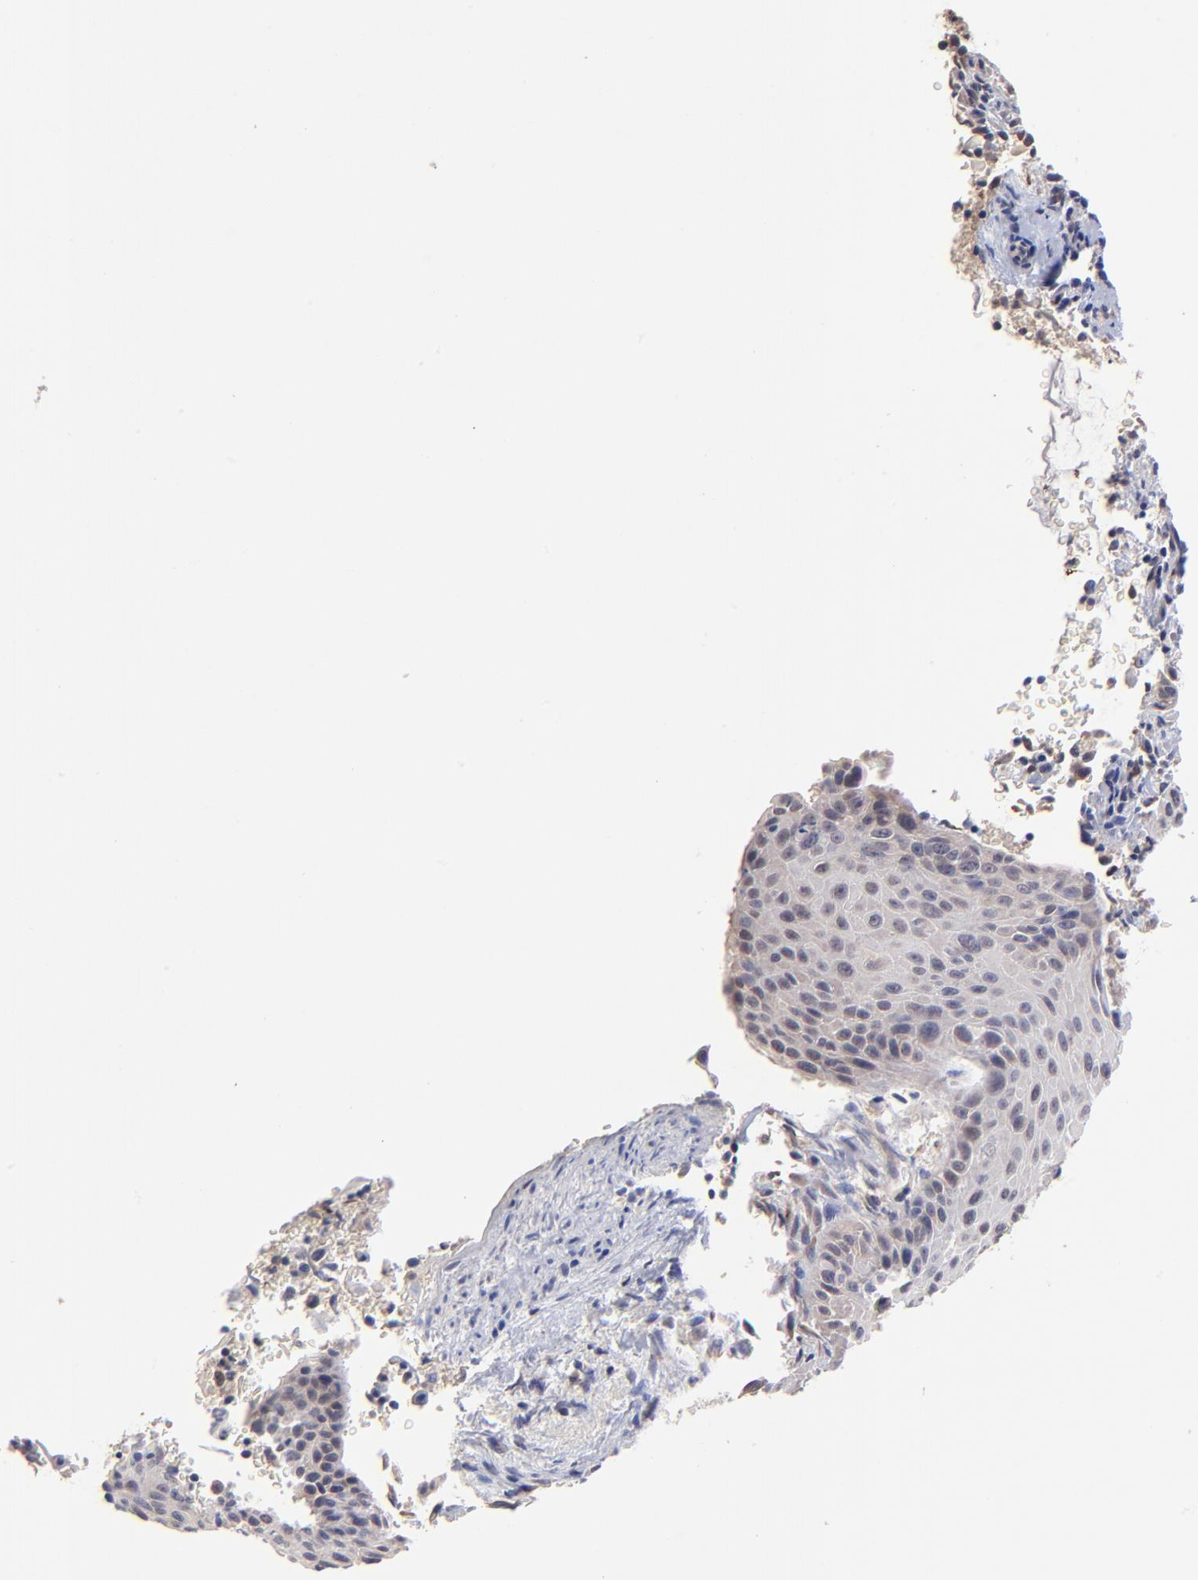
{"staining": {"intensity": "weak", "quantity": "<25%", "location": "cytoplasmic/membranous"}, "tissue": "cervical cancer", "cell_type": "Tumor cells", "image_type": "cancer", "snomed": [{"axis": "morphology", "description": "Squamous cell carcinoma, NOS"}, {"axis": "topography", "description": "Cervix"}], "caption": "IHC histopathology image of neoplastic tissue: human cervical squamous cell carcinoma stained with DAB shows no significant protein staining in tumor cells.", "gene": "CHL1", "patient": {"sex": "female", "age": 33}}